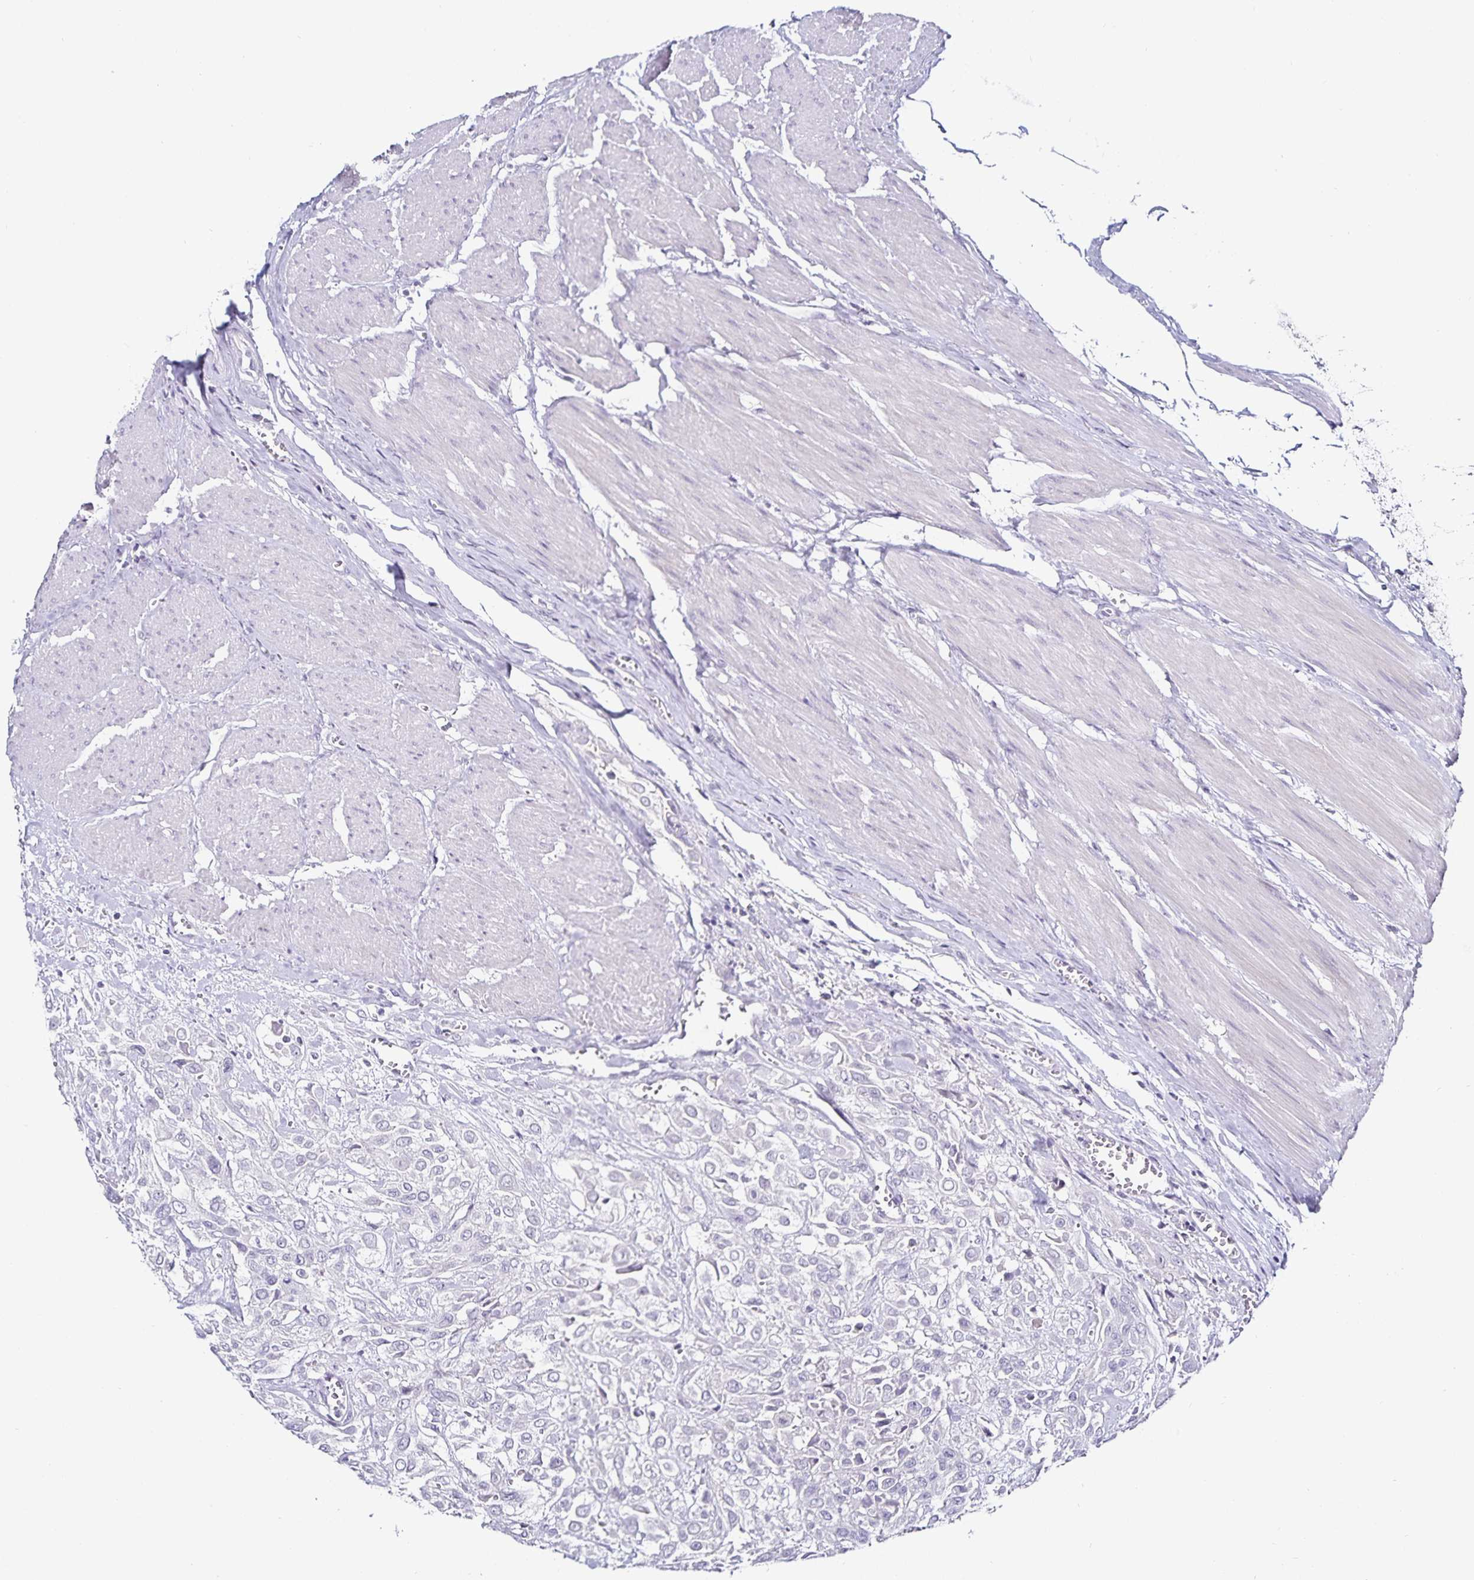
{"staining": {"intensity": "negative", "quantity": "none", "location": "none"}, "tissue": "urothelial cancer", "cell_type": "Tumor cells", "image_type": "cancer", "snomed": [{"axis": "morphology", "description": "Urothelial carcinoma, High grade"}, {"axis": "topography", "description": "Urinary bladder"}], "caption": "Tumor cells show no significant protein expression in urothelial cancer.", "gene": "TTR", "patient": {"sex": "male", "age": 57}}